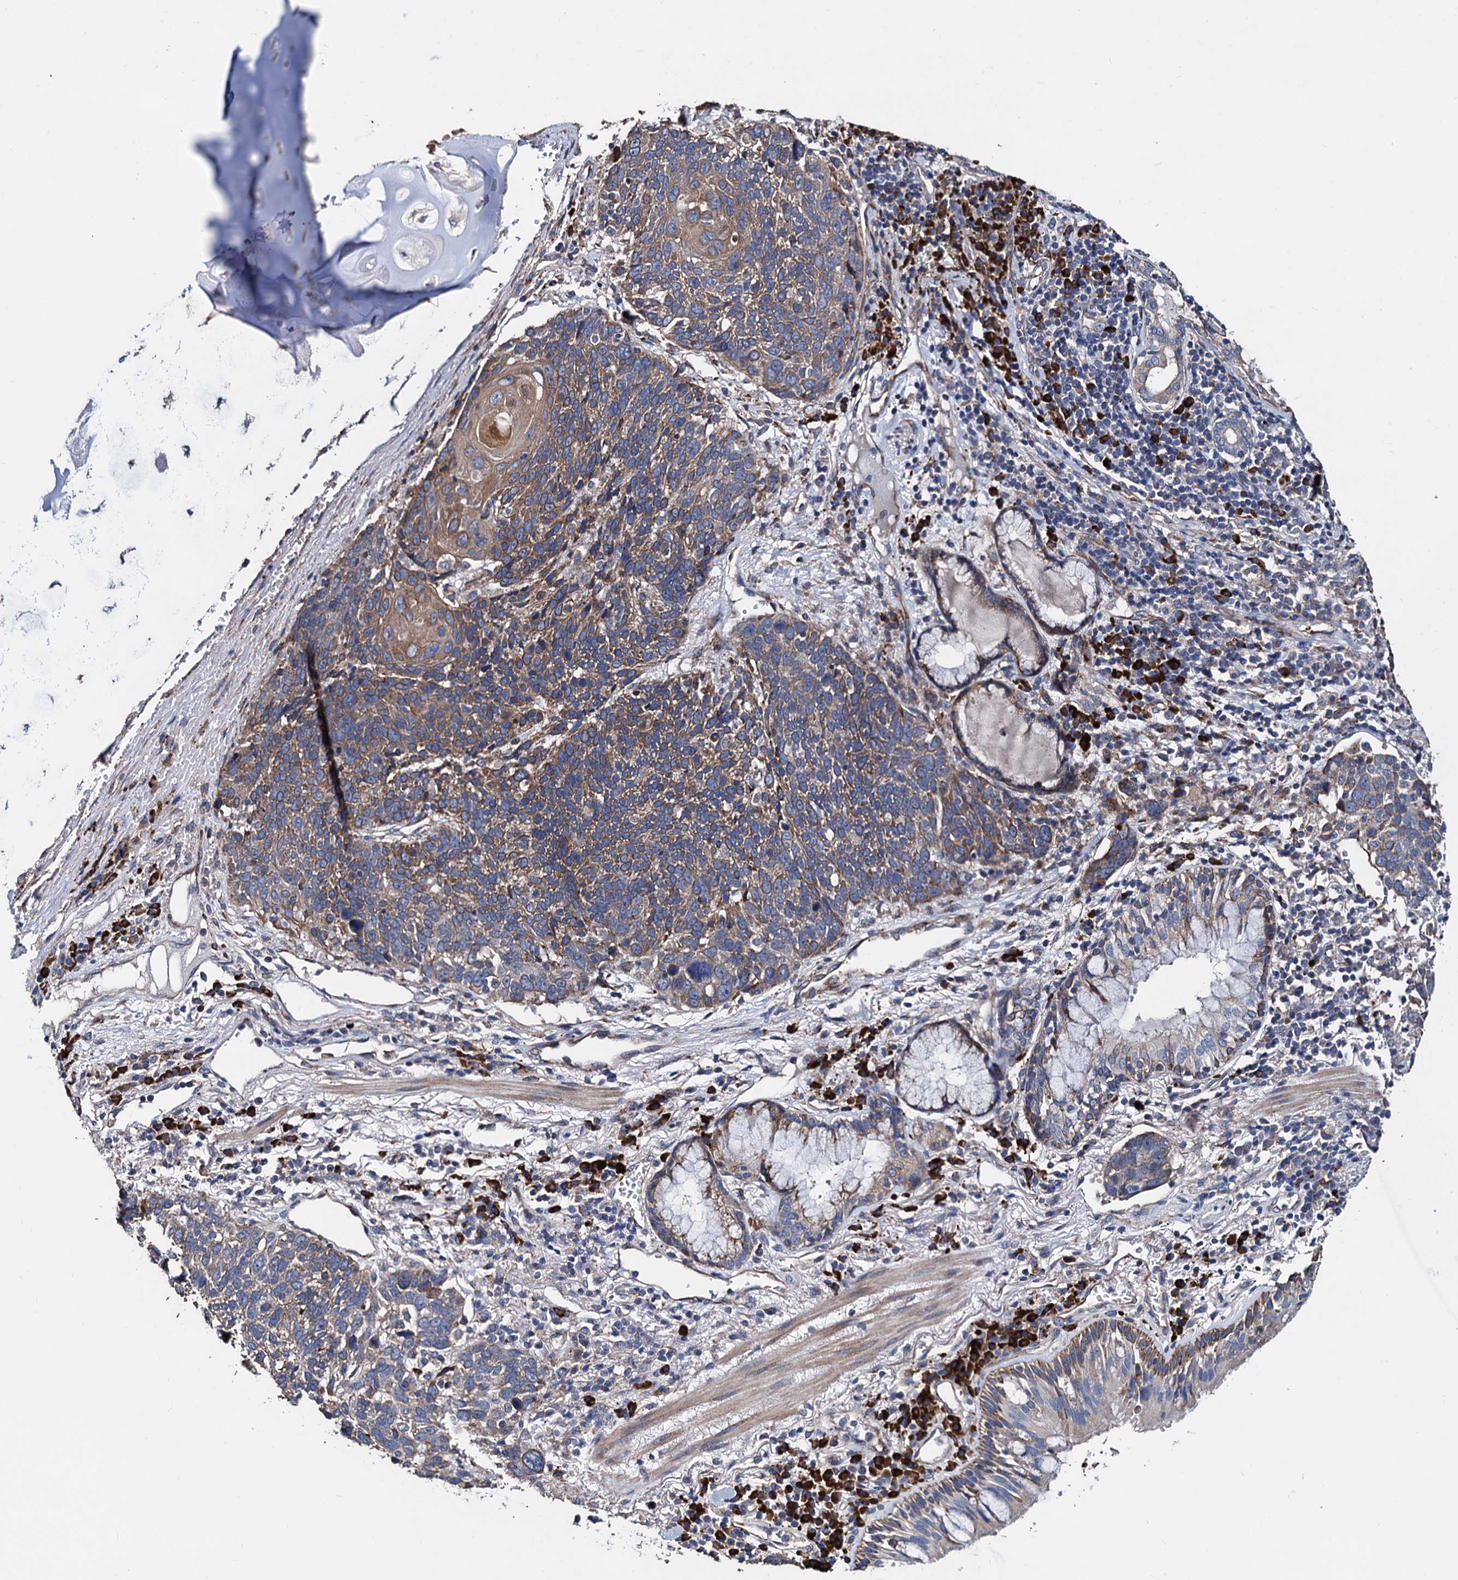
{"staining": {"intensity": "moderate", "quantity": ">75%", "location": "cytoplasmic/membranous"}, "tissue": "lung cancer", "cell_type": "Tumor cells", "image_type": "cancer", "snomed": [{"axis": "morphology", "description": "Squamous cell carcinoma, NOS"}, {"axis": "topography", "description": "Lung"}], "caption": "Lung cancer was stained to show a protein in brown. There is medium levels of moderate cytoplasmic/membranous staining in about >75% of tumor cells. The staining was performed using DAB to visualize the protein expression in brown, while the nuclei were stained in blue with hematoxylin (Magnification: 20x).", "gene": "AKAP11", "patient": {"sex": "male", "age": 66}}